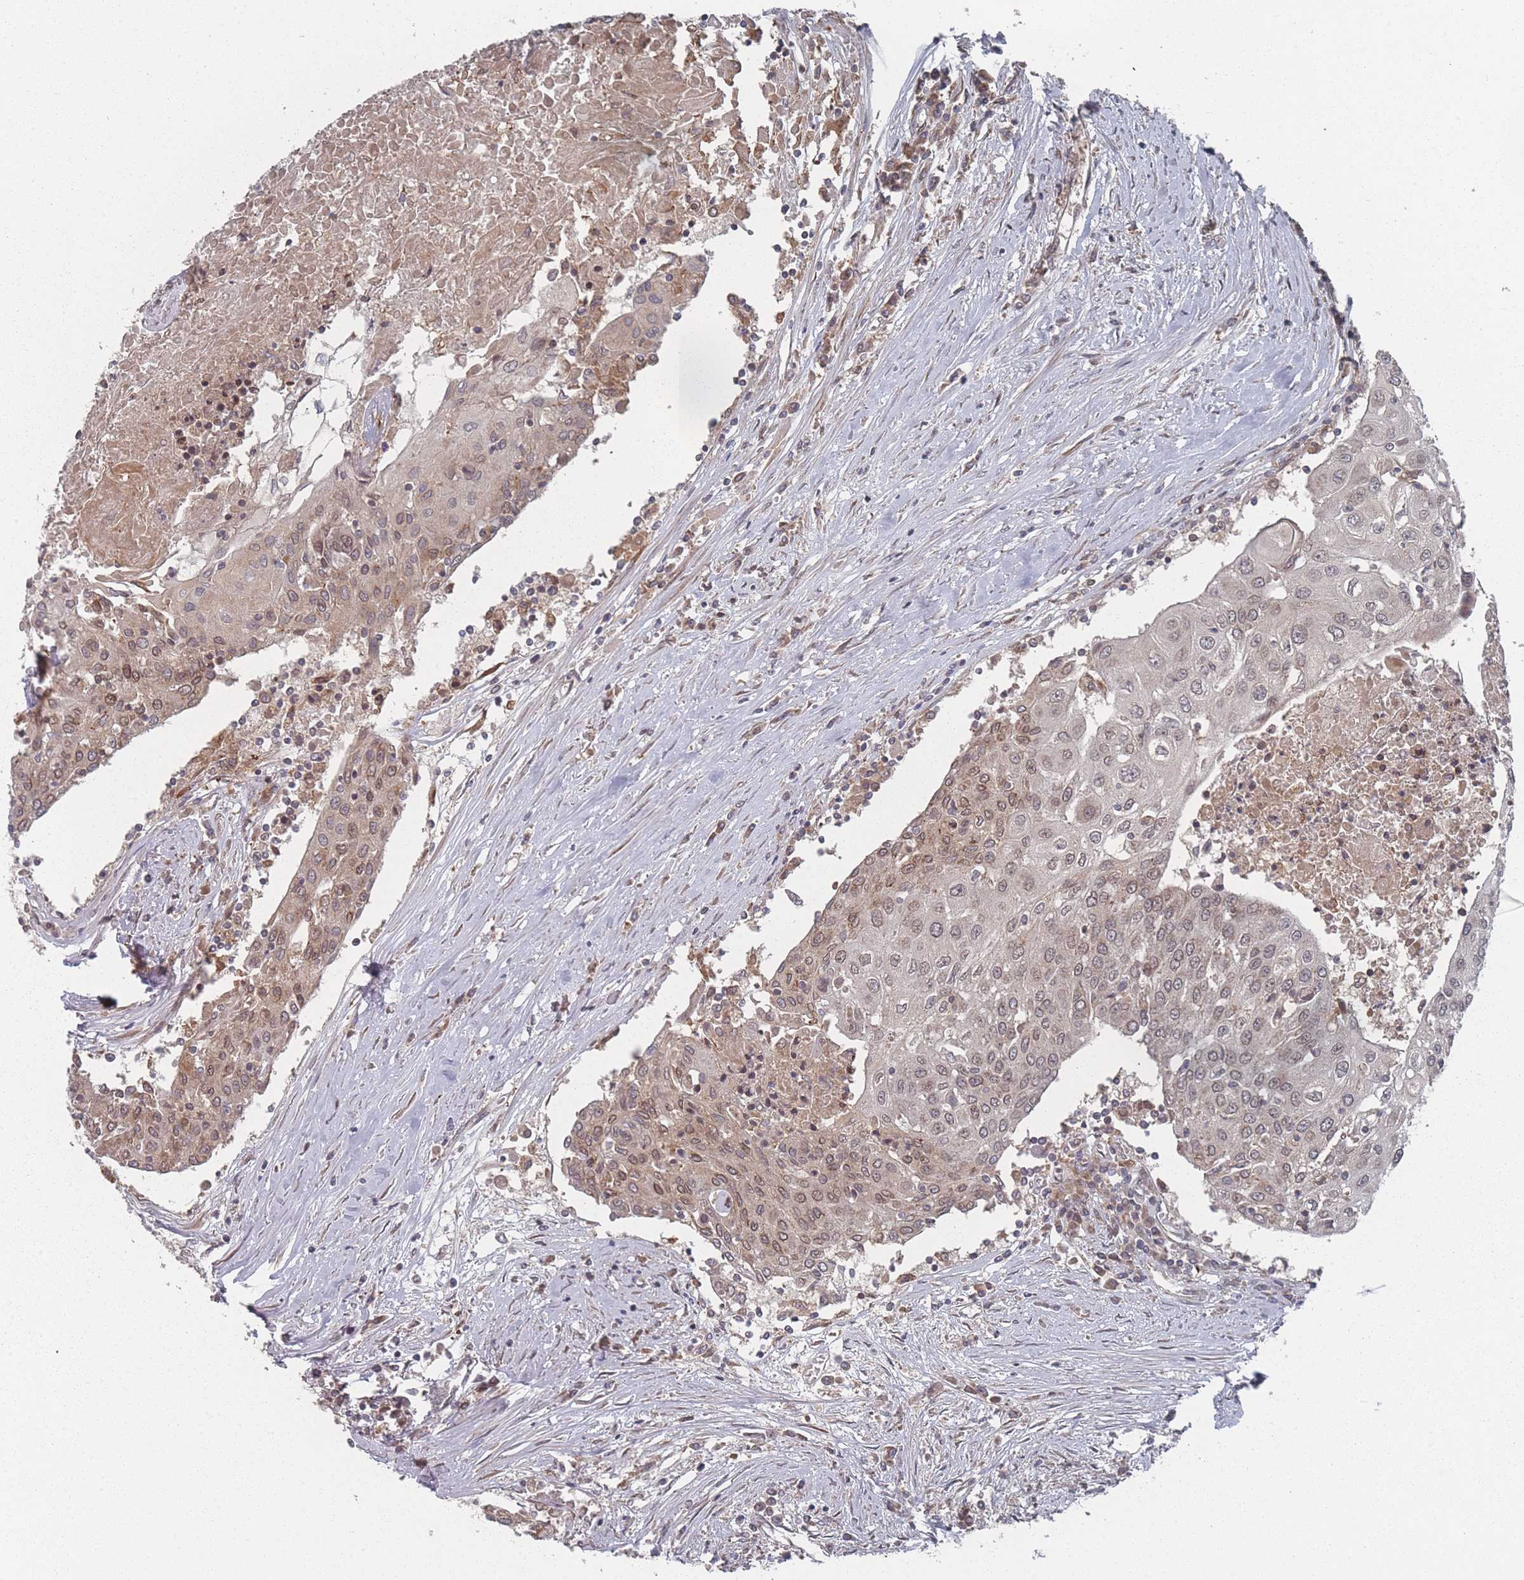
{"staining": {"intensity": "weak", "quantity": ">75%", "location": "cytoplasmic/membranous,nuclear"}, "tissue": "urothelial cancer", "cell_type": "Tumor cells", "image_type": "cancer", "snomed": [{"axis": "morphology", "description": "Urothelial carcinoma, High grade"}, {"axis": "topography", "description": "Urinary bladder"}], "caption": "The image displays a brown stain indicating the presence of a protein in the cytoplasmic/membranous and nuclear of tumor cells in high-grade urothelial carcinoma.", "gene": "TBC1D25", "patient": {"sex": "female", "age": 85}}